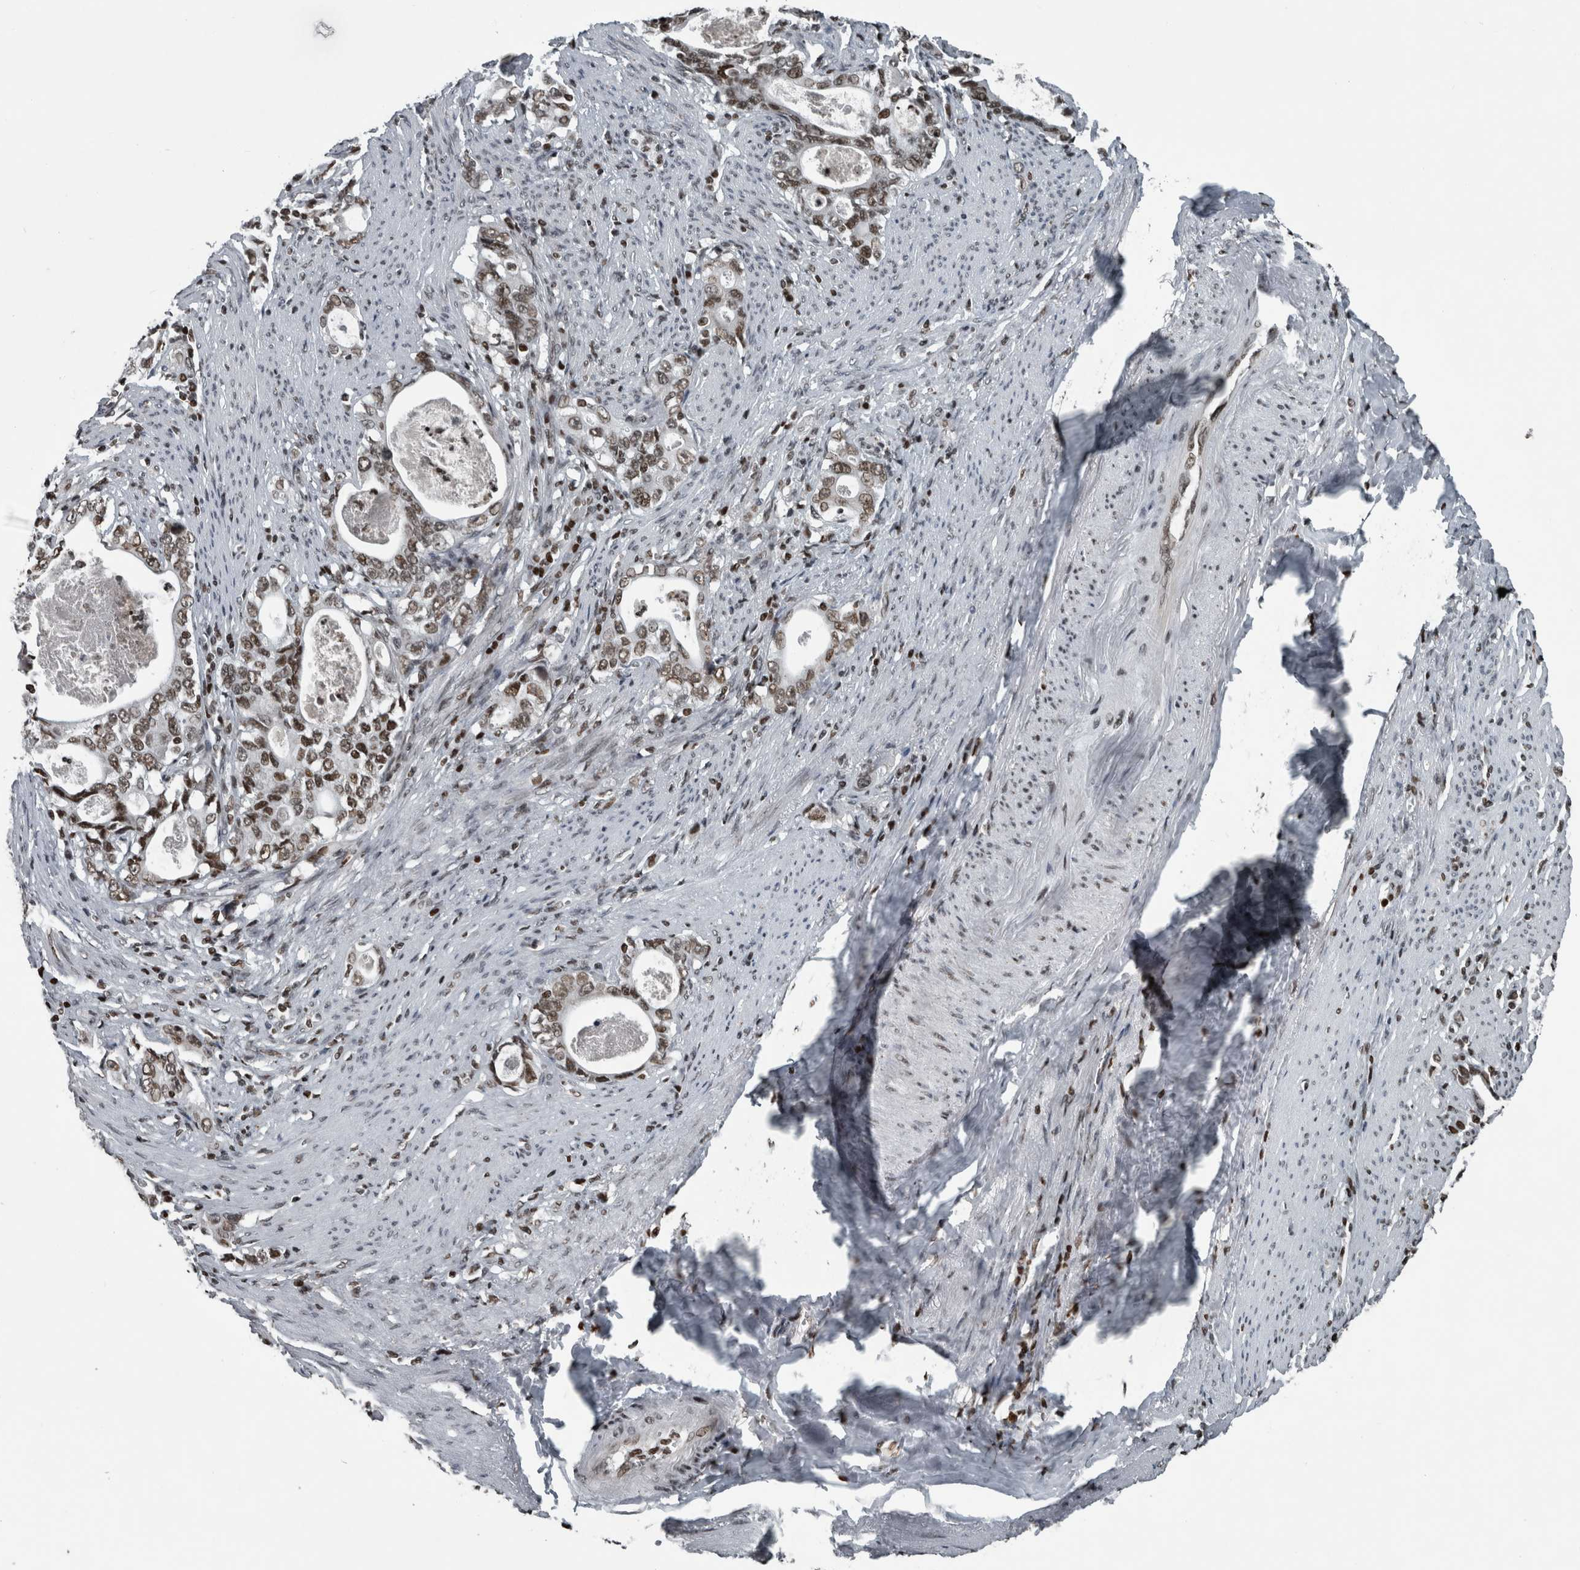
{"staining": {"intensity": "moderate", "quantity": ">75%", "location": "nuclear"}, "tissue": "stomach cancer", "cell_type": "Tumor cells", "image_type": "cancer", "snomed": [{"axis": "morphology", "description": "Adenocarcinoma, NOS"}, {"axis": "topography", "description": "Stomach, lower"}], "caption": "The micrograph reveals staining of stomach cancer (adenocarcinoma), revealing moderate nuclear protein positivity (brown color) within tumor cells.", "gene": "UNC50", "patient": {"sex": "female", "age": 72}}